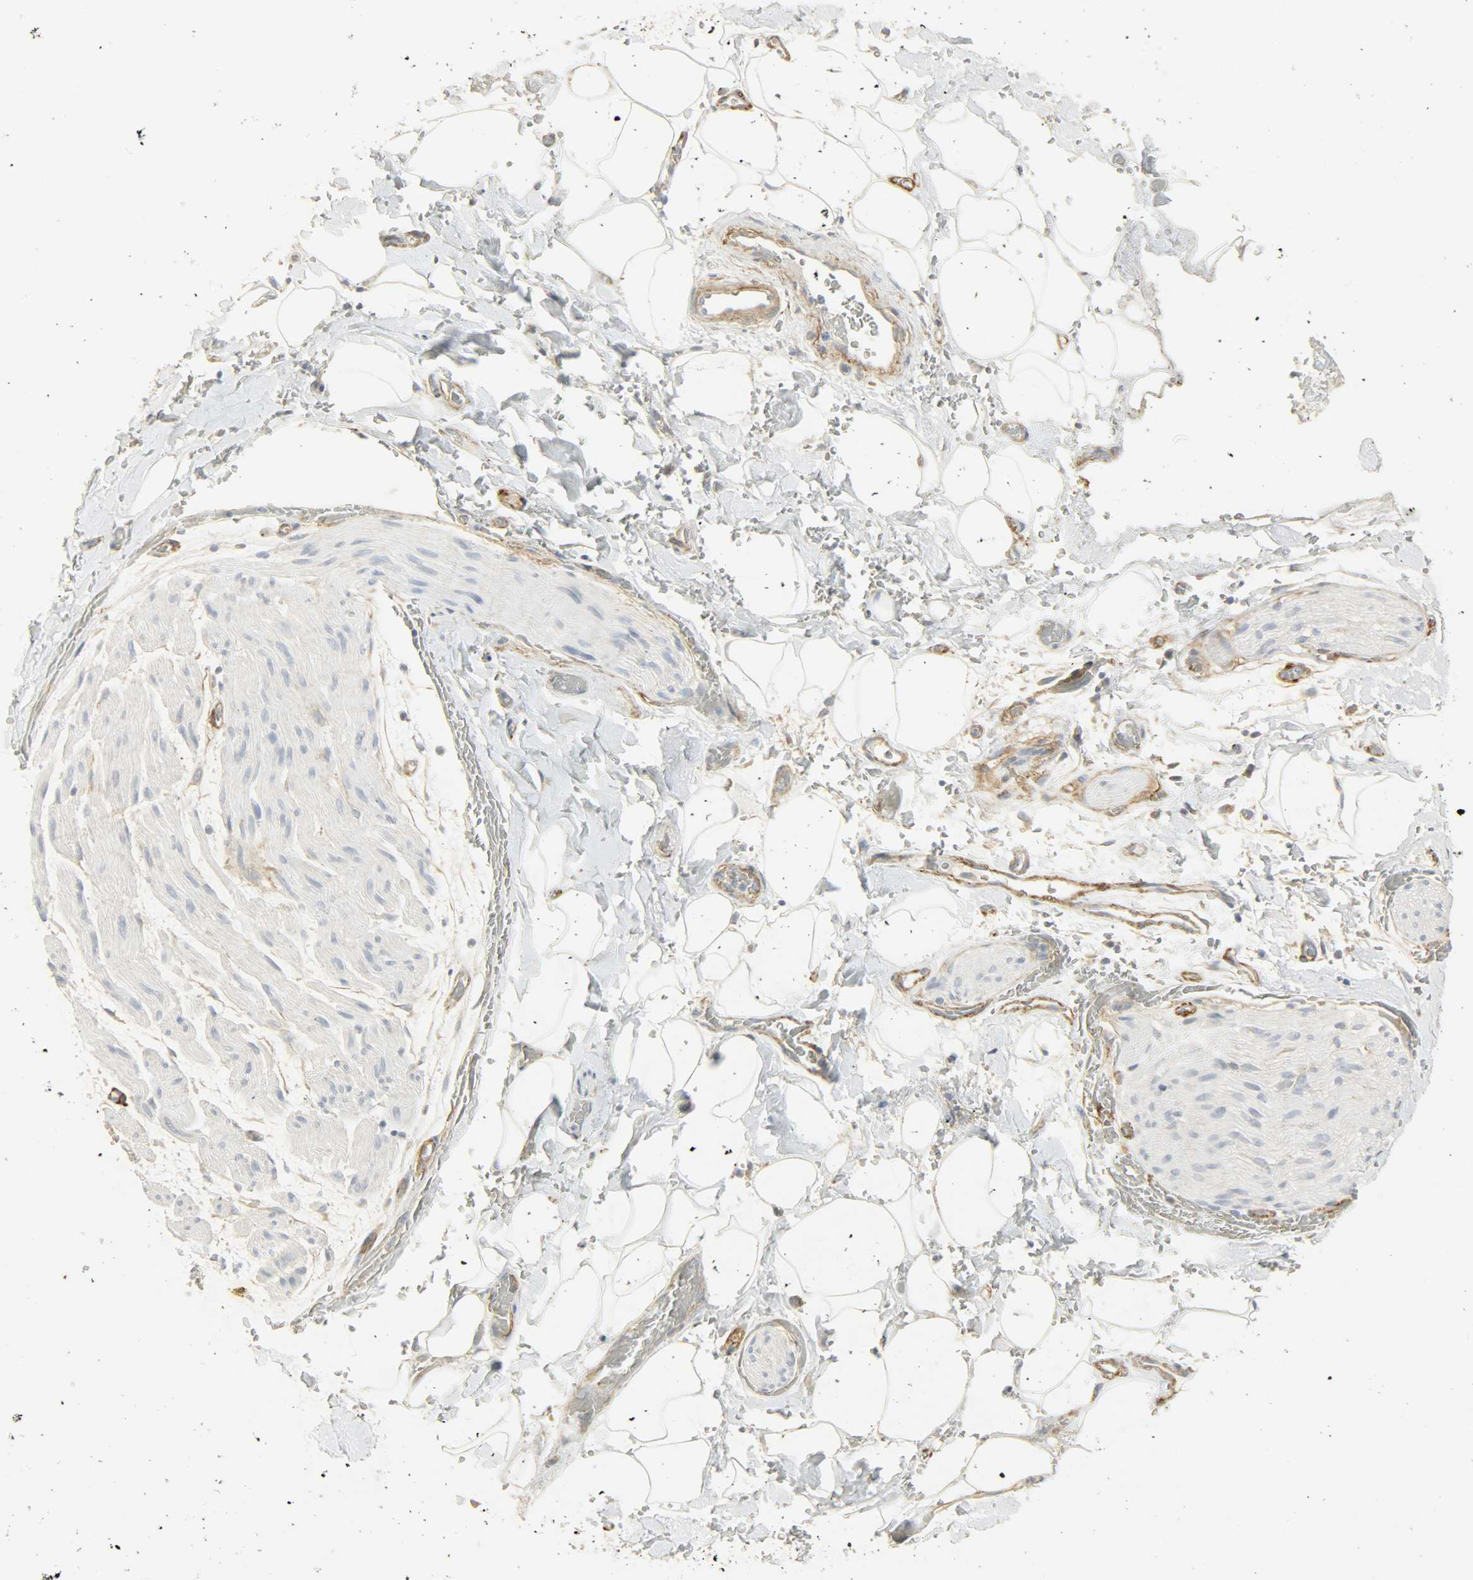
{"staining": {"intensity": "negative", "quantity": "none", "location": "none"}, "tissue": "adipose tissue", "cell_type": "Adipocytes", "image_type": "normal", "snomed": [{"axis": "morphology", "description": "Normal tissue, NOS"}, {"axis": "morphology", "description": "Cholangiocarcinoma"}, {"axis": "topography", "description": "Liver"}, {"axis": "topography", "description": "Peripheral nerve tissue"}], "caption": "Photomicrograph shows no significant protein staining in adipocytes of benign adipose tissue.", "gene": "ENPEP", "patient": {"sex": "male", "age": 50}}